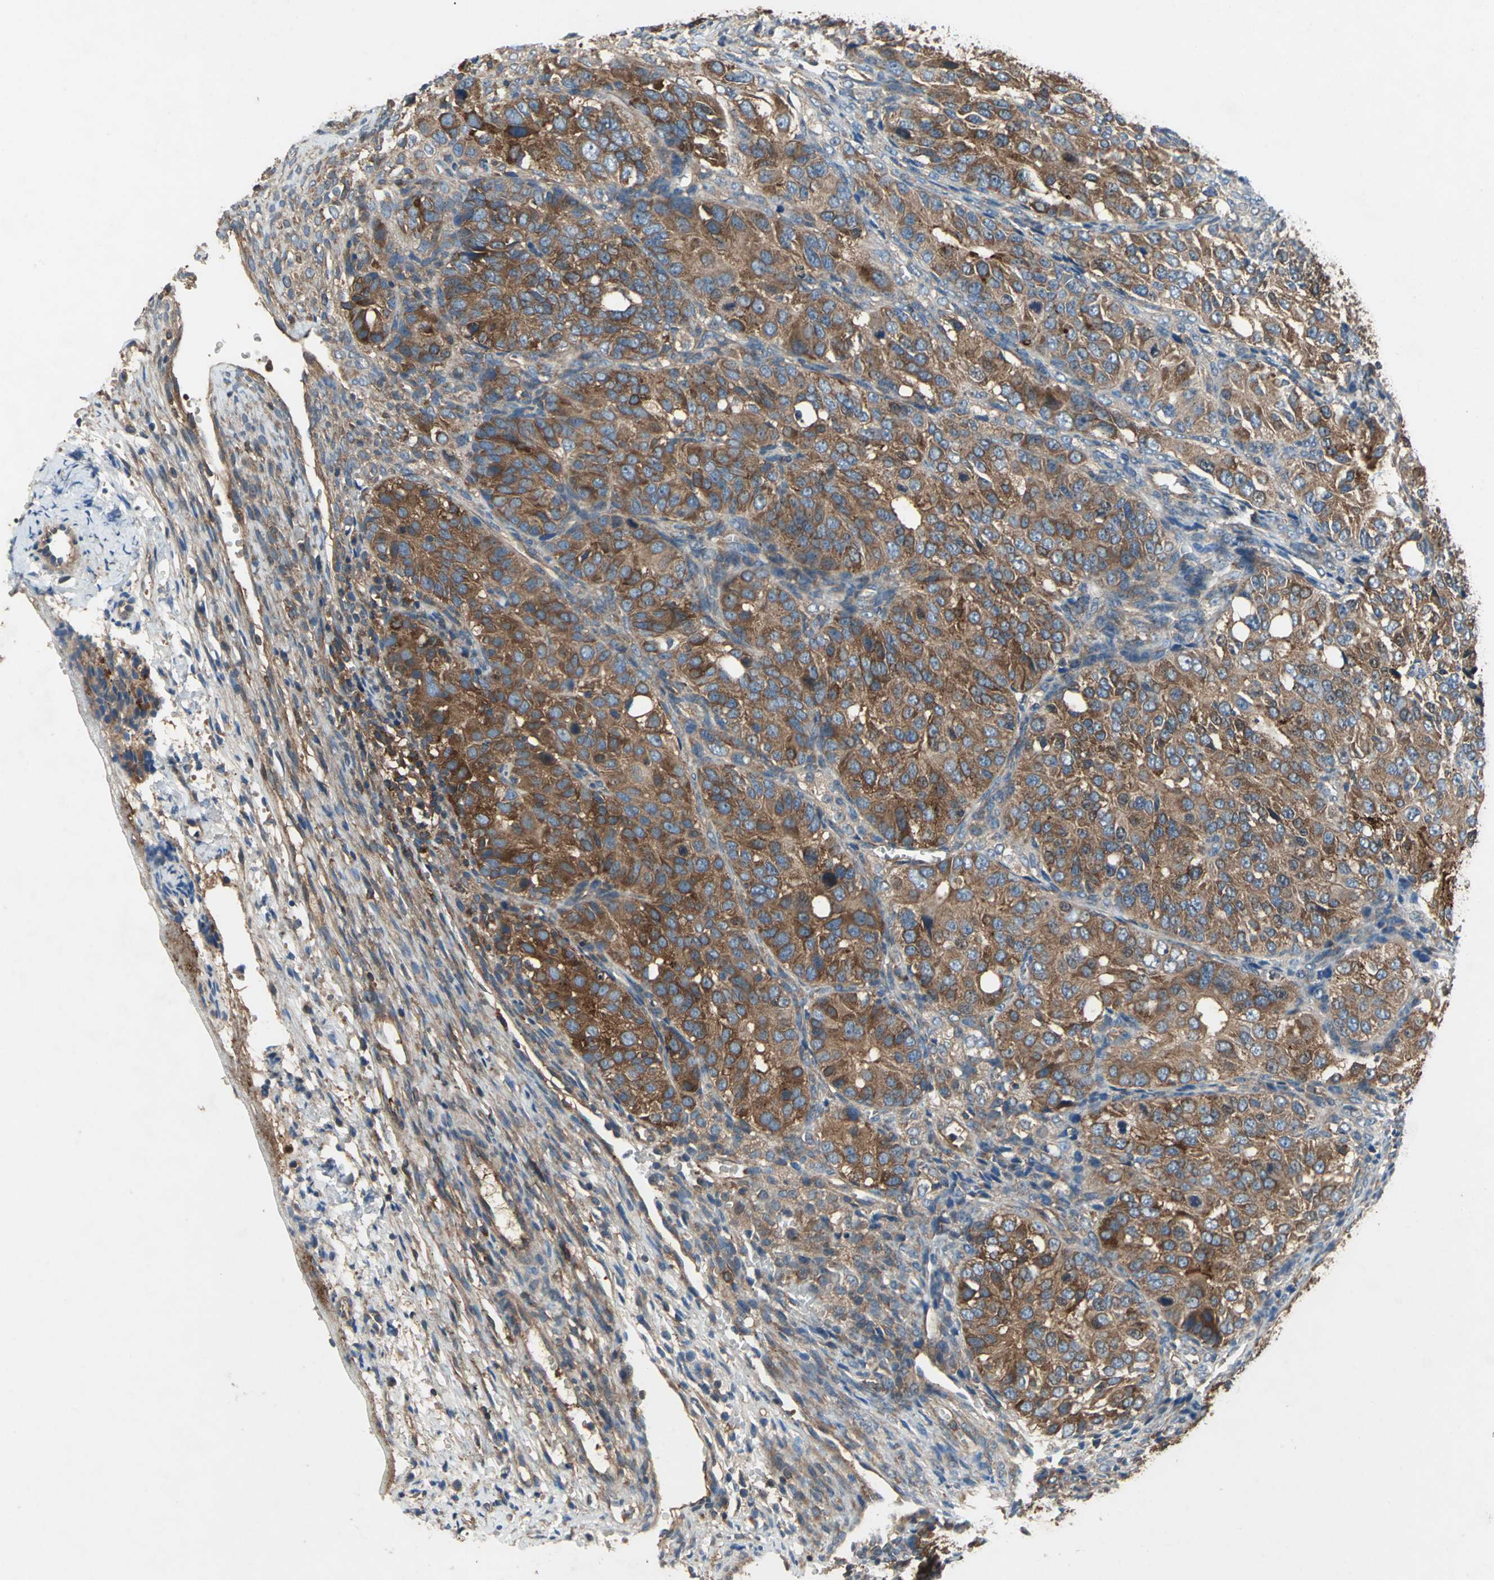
{"staining": {"intensity": "strong", "quantity": ">75%", "location": "cytoplasmic/membranous"}, "tissue": "ovarian cancer", "cell_type": "Tumor cells", "image_type": "cancer", "snomed": [{"axis": "morphology", "description": "Carcinoma, endometroid"}, {"axis": "topography", "description": "Ovary"}], "caption": "A micrograph of ovarian cancer (endometroid carcinoma) stained for a protein shows strong cytoplasmic/membranous brown staining in tumor cells.", "gene": "CAPN1", "patient": {"sex": "female", "age": 51}}